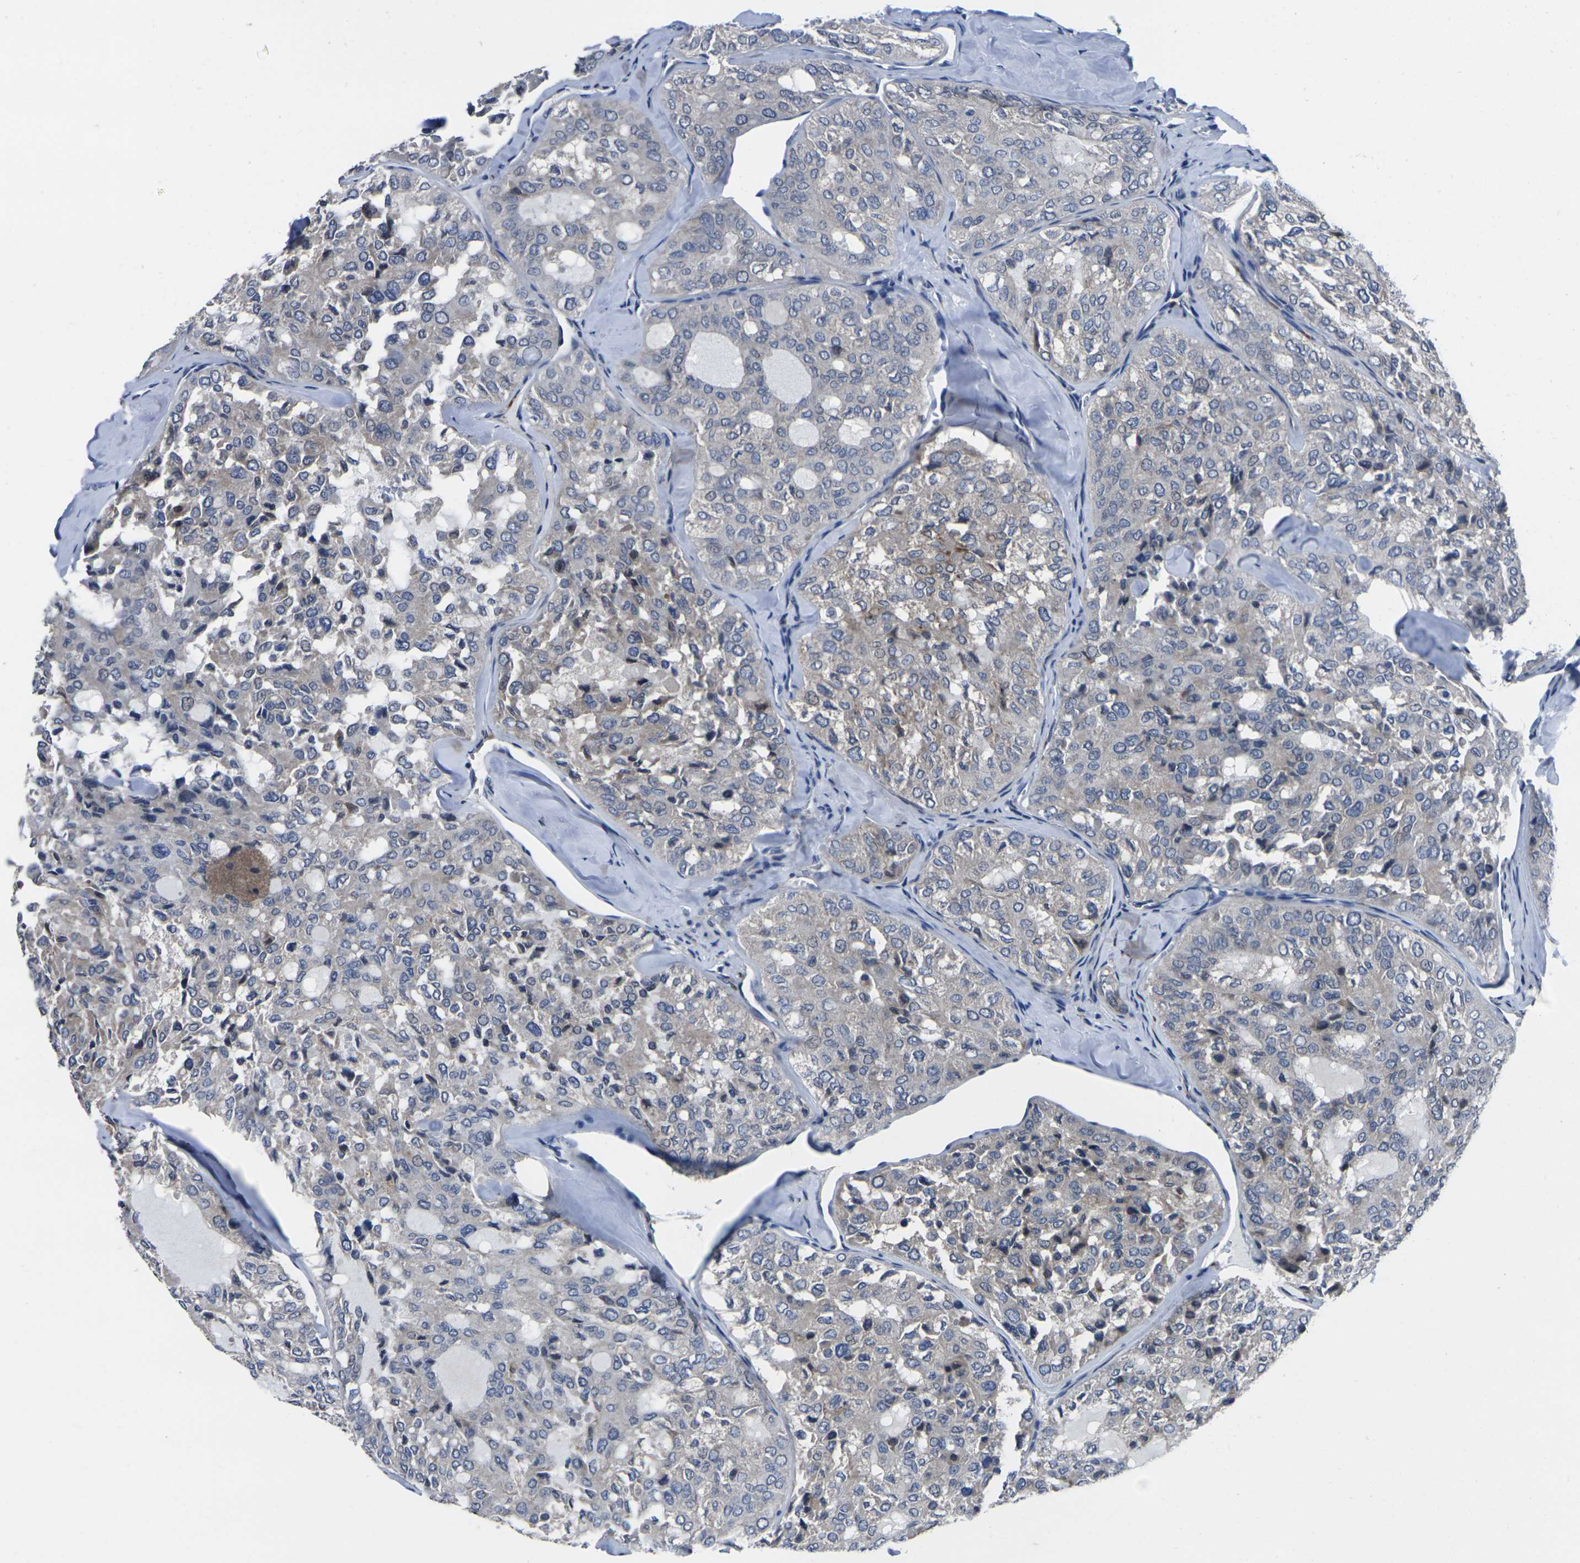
{"staining": {"intensity": "weak", "quantity": "<25%", "location": "cytoplasmic/membranous"}, "tissue": "thyroid cancer", "cell_type": "Tumor cells", "image_type": "cancer", "snomed": [{"axis": "morphology", "description": "Follicular adenoma carcinoma, NOS"}, {"axis": "topography", "description": "Thyroid gland"}], "caption": "This is an immunohistochemistry image of thyroid follicular adenoma carcinoma. There is no expression in tumor cells.", "gene": "CYP2C8", "patient": {"sex": "male", "age": 75}}